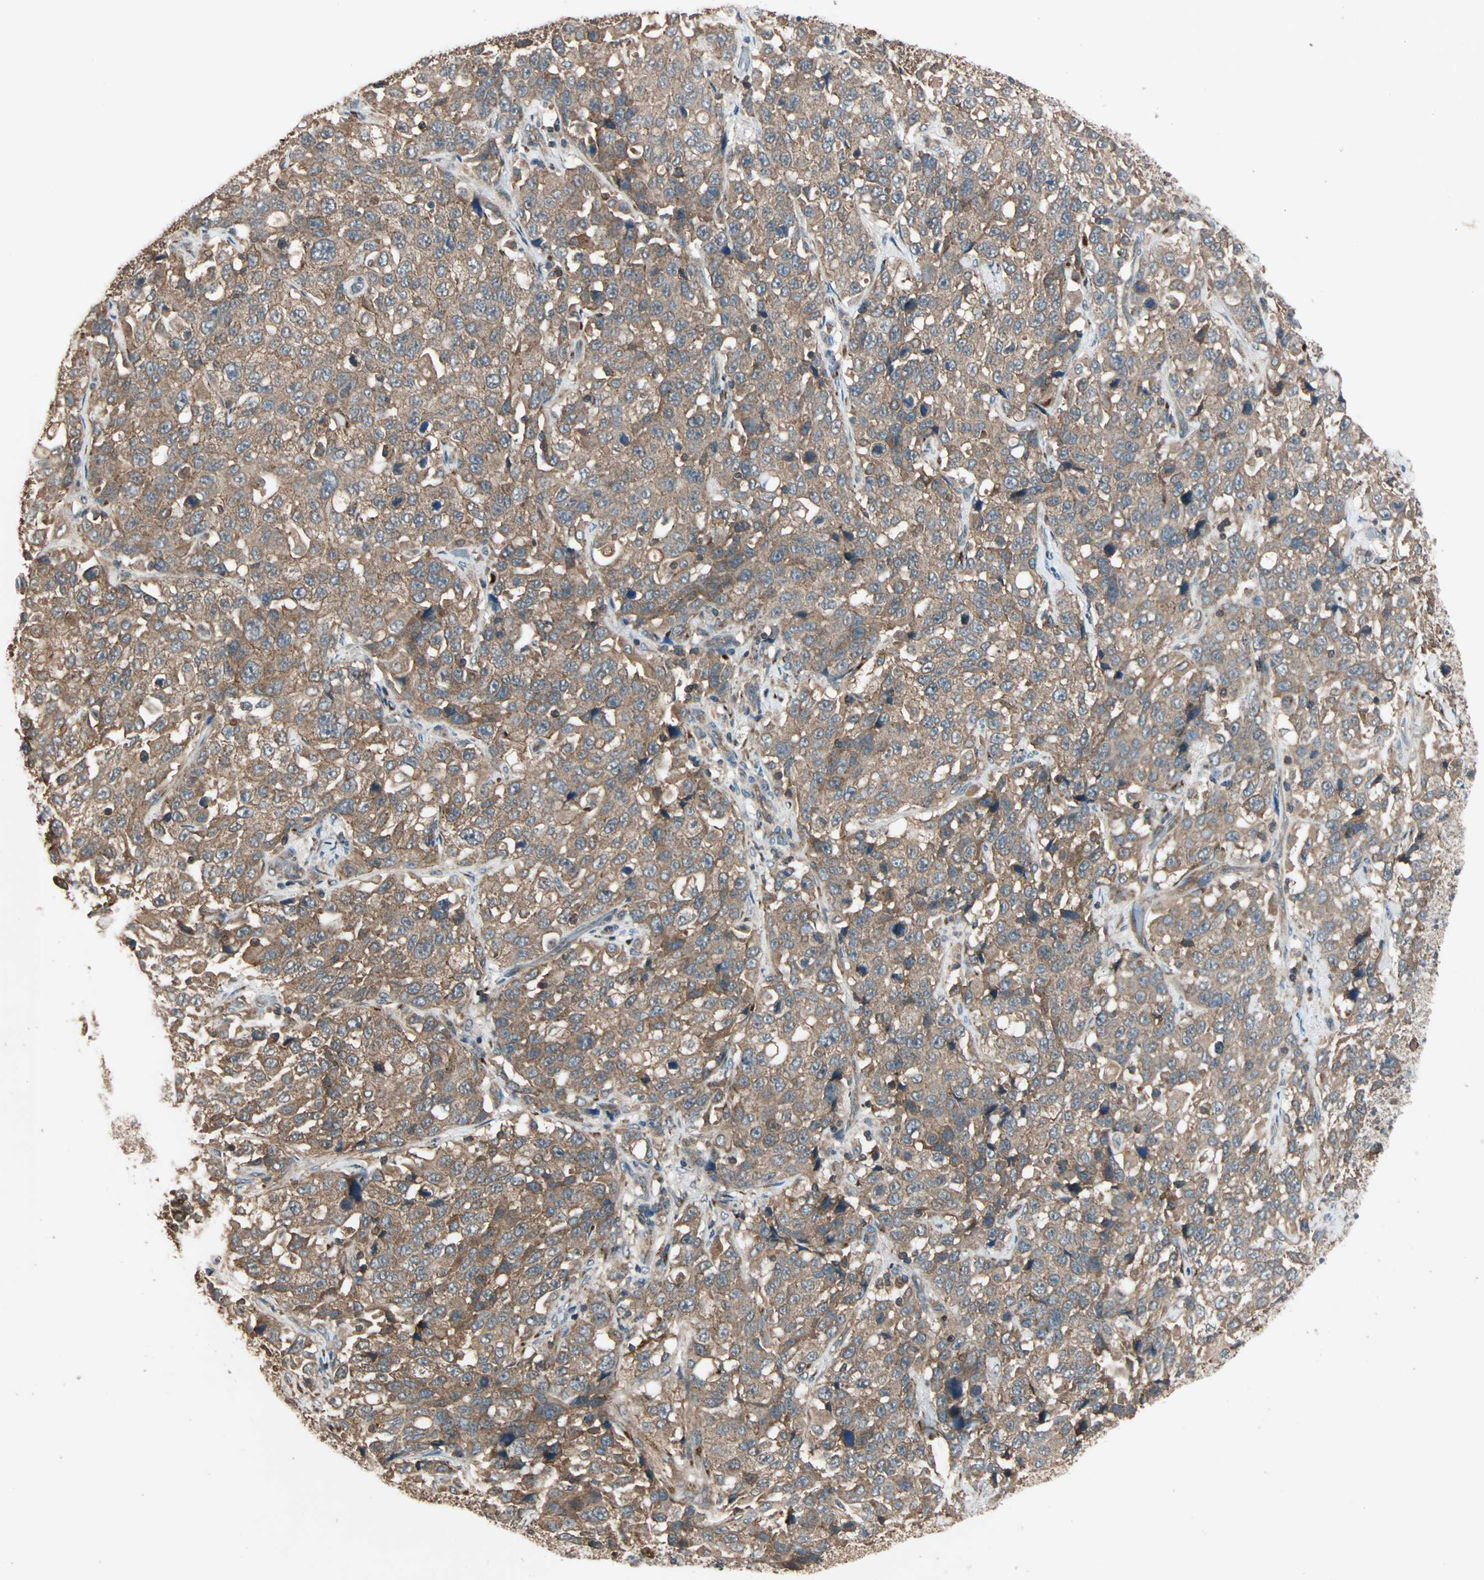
{"staining": {"intensity": "moderate", "quantity": ">75%", "location": "cytoplasmic/membranous"}, "tissue": "stomach cancer", "cell_type": "Tumor cells", "image_type": "cancer", "snomed": [{"axis": "morphology", "description": "Normal tissue, NOS"}, {"axis": "morphology", "description": "Adenocarcinoma, NOS"}, {"axis": "topography", "description": "Stomach"}], "caption": "Moderate cytoplasmic/membranous protein expression is appreciated in approximately >75% of tumor cells in adenocarcinoma (stomach).", "gene": "MAP3K21", "patient": {"sex": "male", "age": 48}}